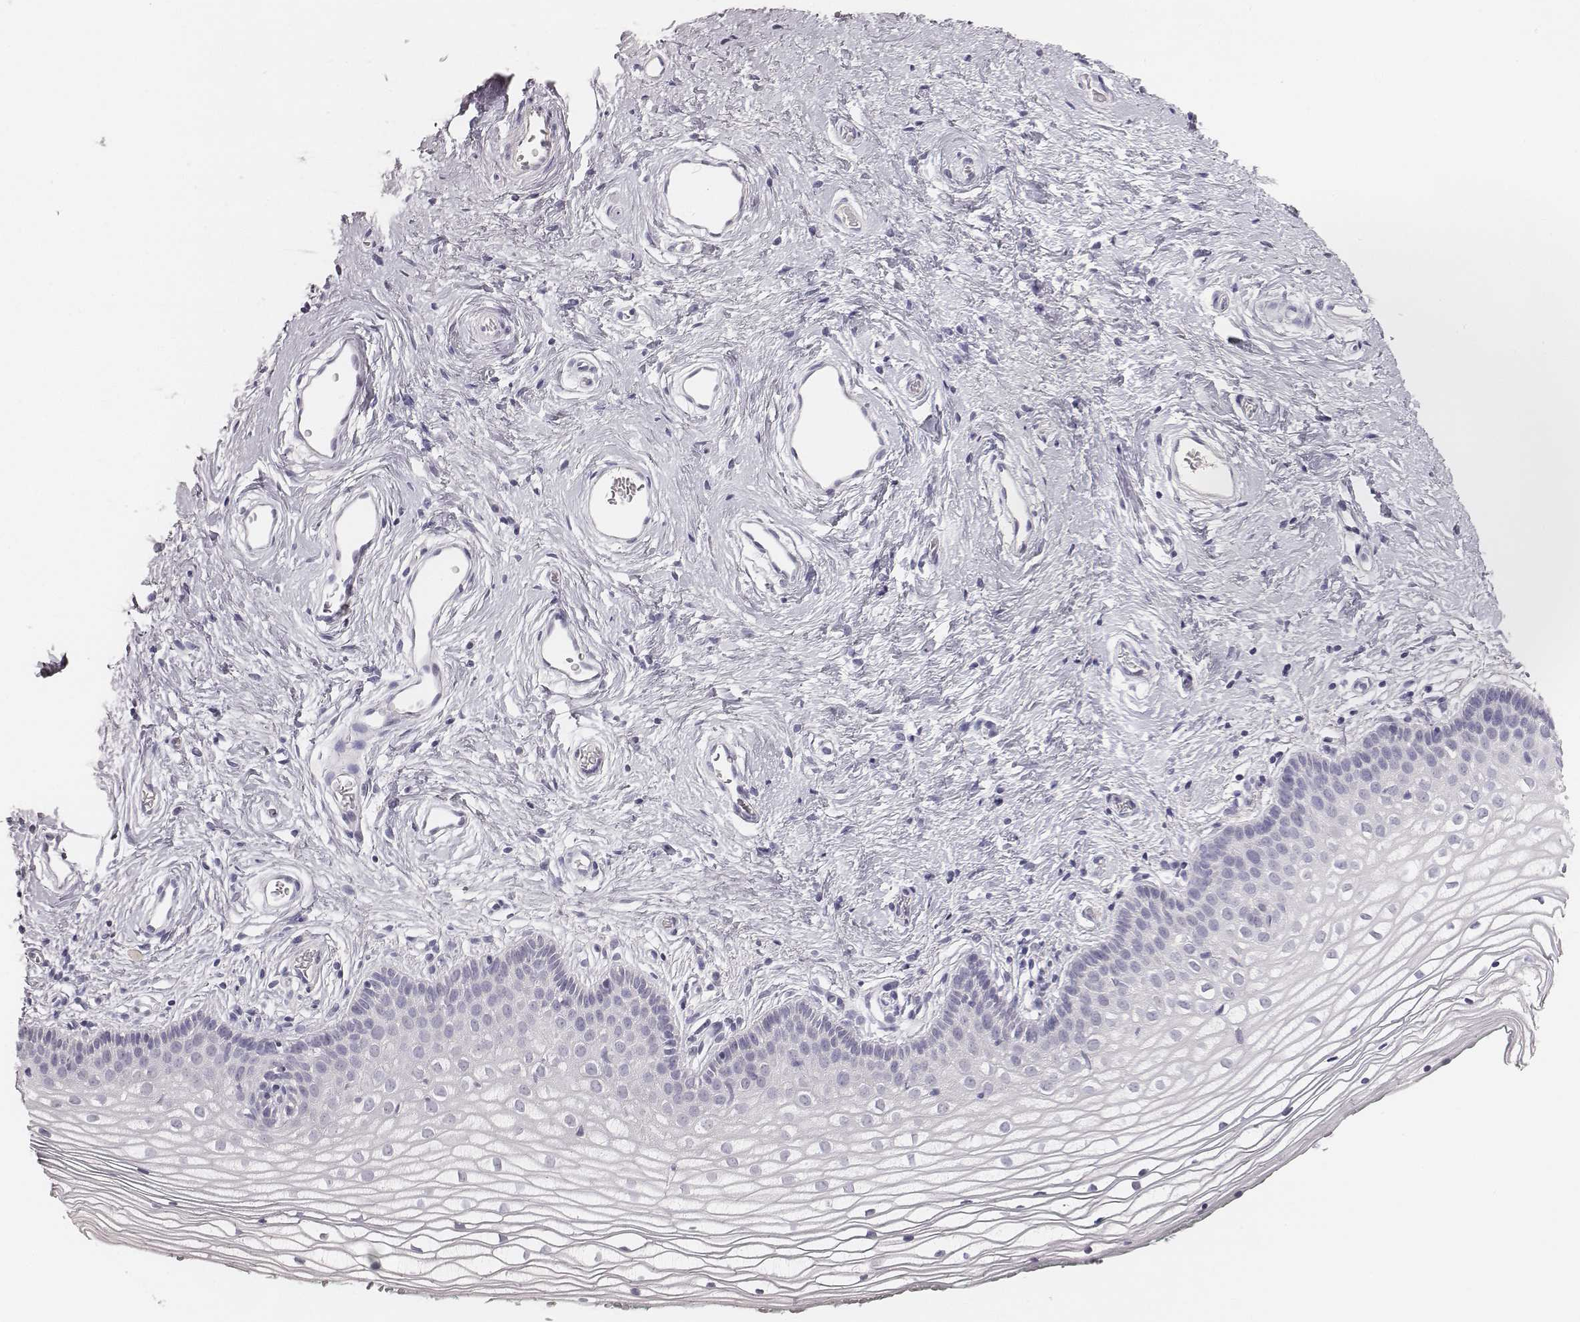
{"staining": {"intensity": "negative", "quantity": "none", "location": "none"}, "tissue": "vagina", "cell_type": "Squamous epithelial cells", "image_type": "normal", "snomed": [{"axis": "morphology", "description": "Normal tissue, NOS"}, {"axis": "topography", "description": "Vagina"}], "caption": "IHC micrograph of unremarkable vagina stained for a protein (brown), which displays no expression in squamous epithelial cells. Nuclei are stained in blue.", "gene": "MYH6", "patient": {"sex": "female", "age": 36}}